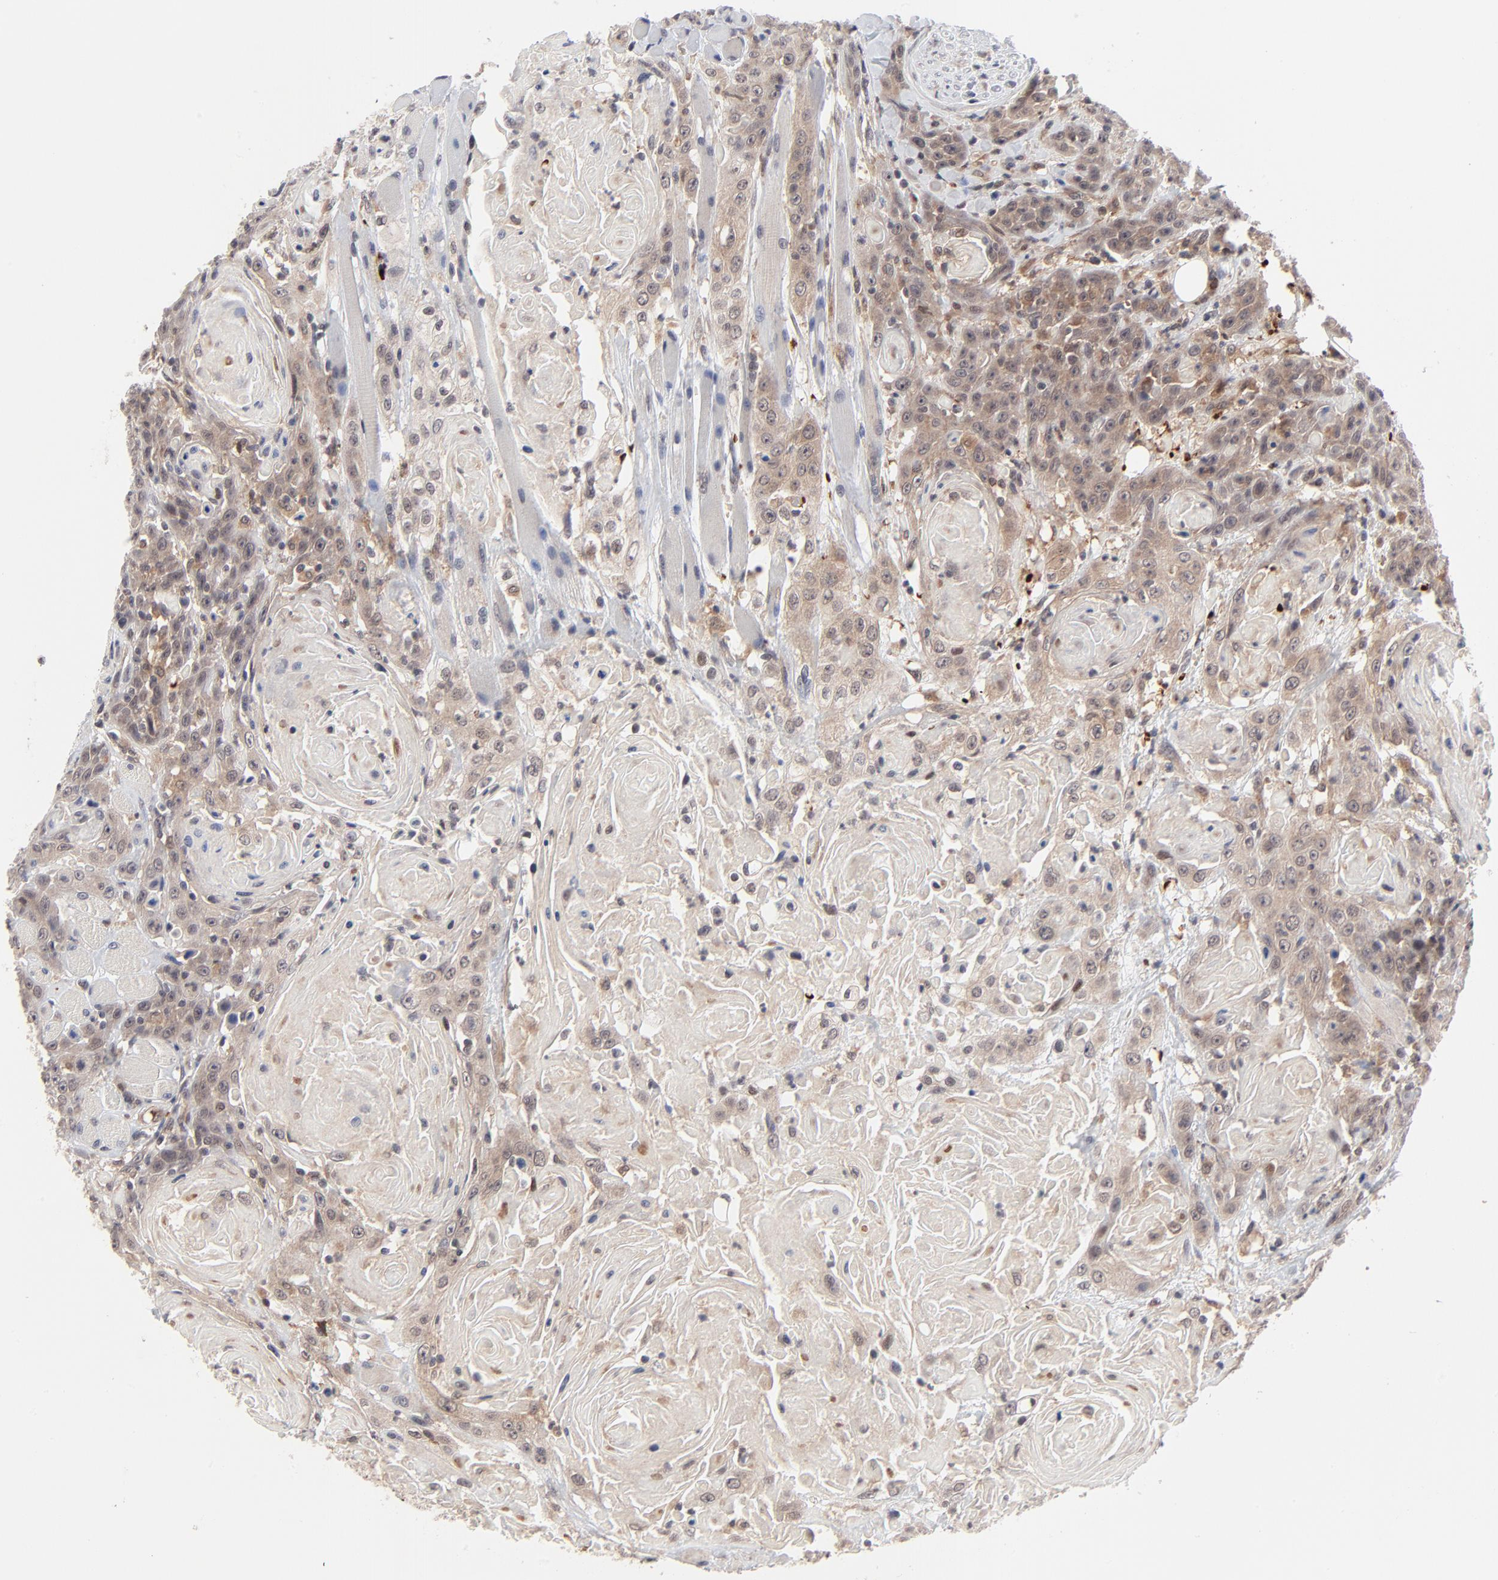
{"staining": {"intensity": "moderate", "quantity": ">75%", "location": "cytoplasmic/membranous,nuclear"}, "tissue": "head and neck cancer", "cell_type": "Tumor cells", "image_type": "cancer", "snomed": [{"axis": "morphology", "description": "Squamous cell carcinoma, NOS"}, {"axis": "topography", "description": "Head-Neck"}], "caption": "Immunohistochemical staining of human squamous cell carcinoma (head and neck) exhibits moderate cytoplasmic/membranous and nuclear protein positivity in approximately >75% of tumor cells. Using DAB (brown) and hematoxylin (blue) stains, captured at high magnification using brightfield microscopy.", "gene": "CASP10", "patient": {"sex": "female", "age": 84}}